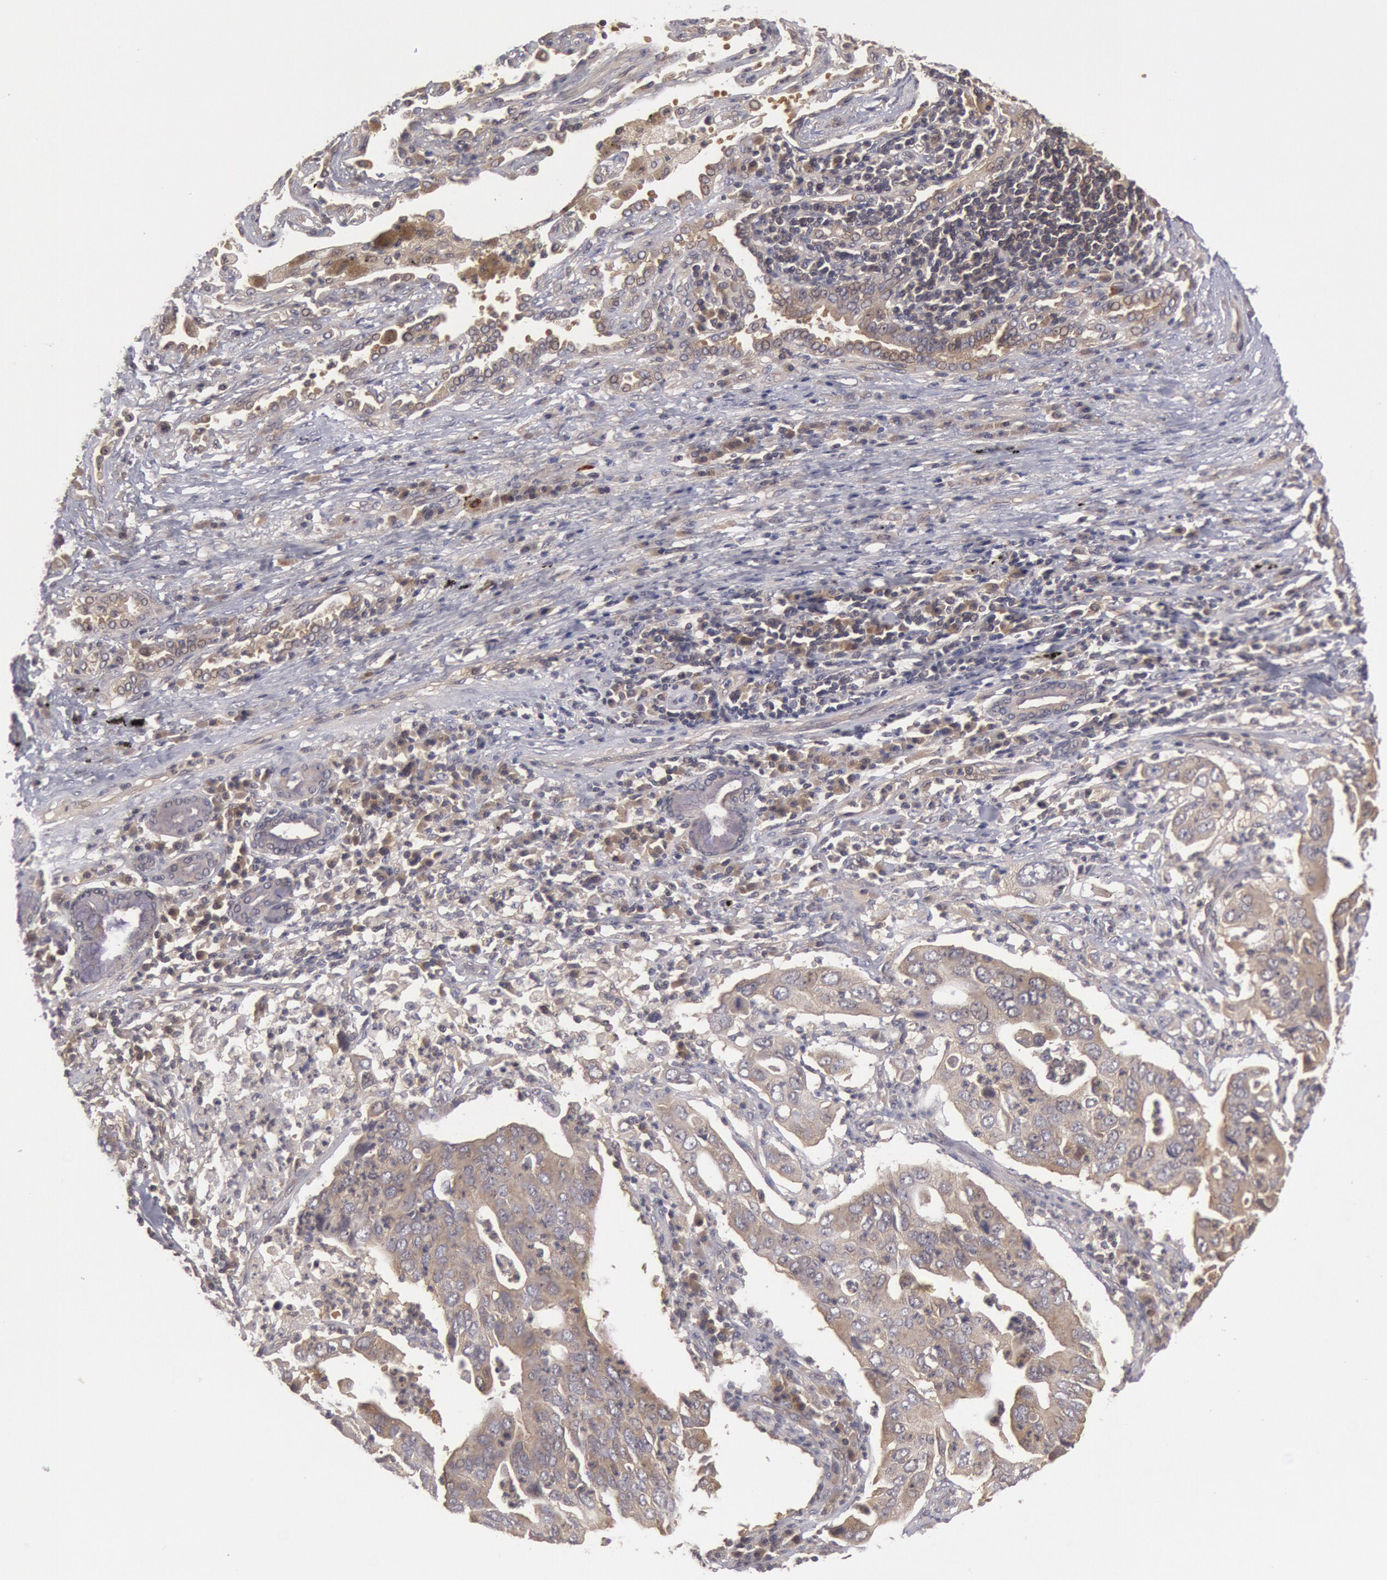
{"staining": {"intensity": "weak", "quantity": ">75%", "location": "cytoplasmic/membranous"}, "tissue": "lung cancer", "cell_type": "Tumor cells", "image_type": "cancer", "snomed": [{"axis": "morphology", "description": "Adenocarcinoma, NOS"}, {"axis": "topography", "description": "Lung"}], "caption": "Immunohistochemical staining of human lung adenocarcinoma reveals low levels of weak cytoplasmic/membranous staining in about >75% of tumor cells. The protein is shown in brown color, while the nuclei are stained blue.", "gene": "BRAF", "patient": {"sex": "male", "age": 48}}